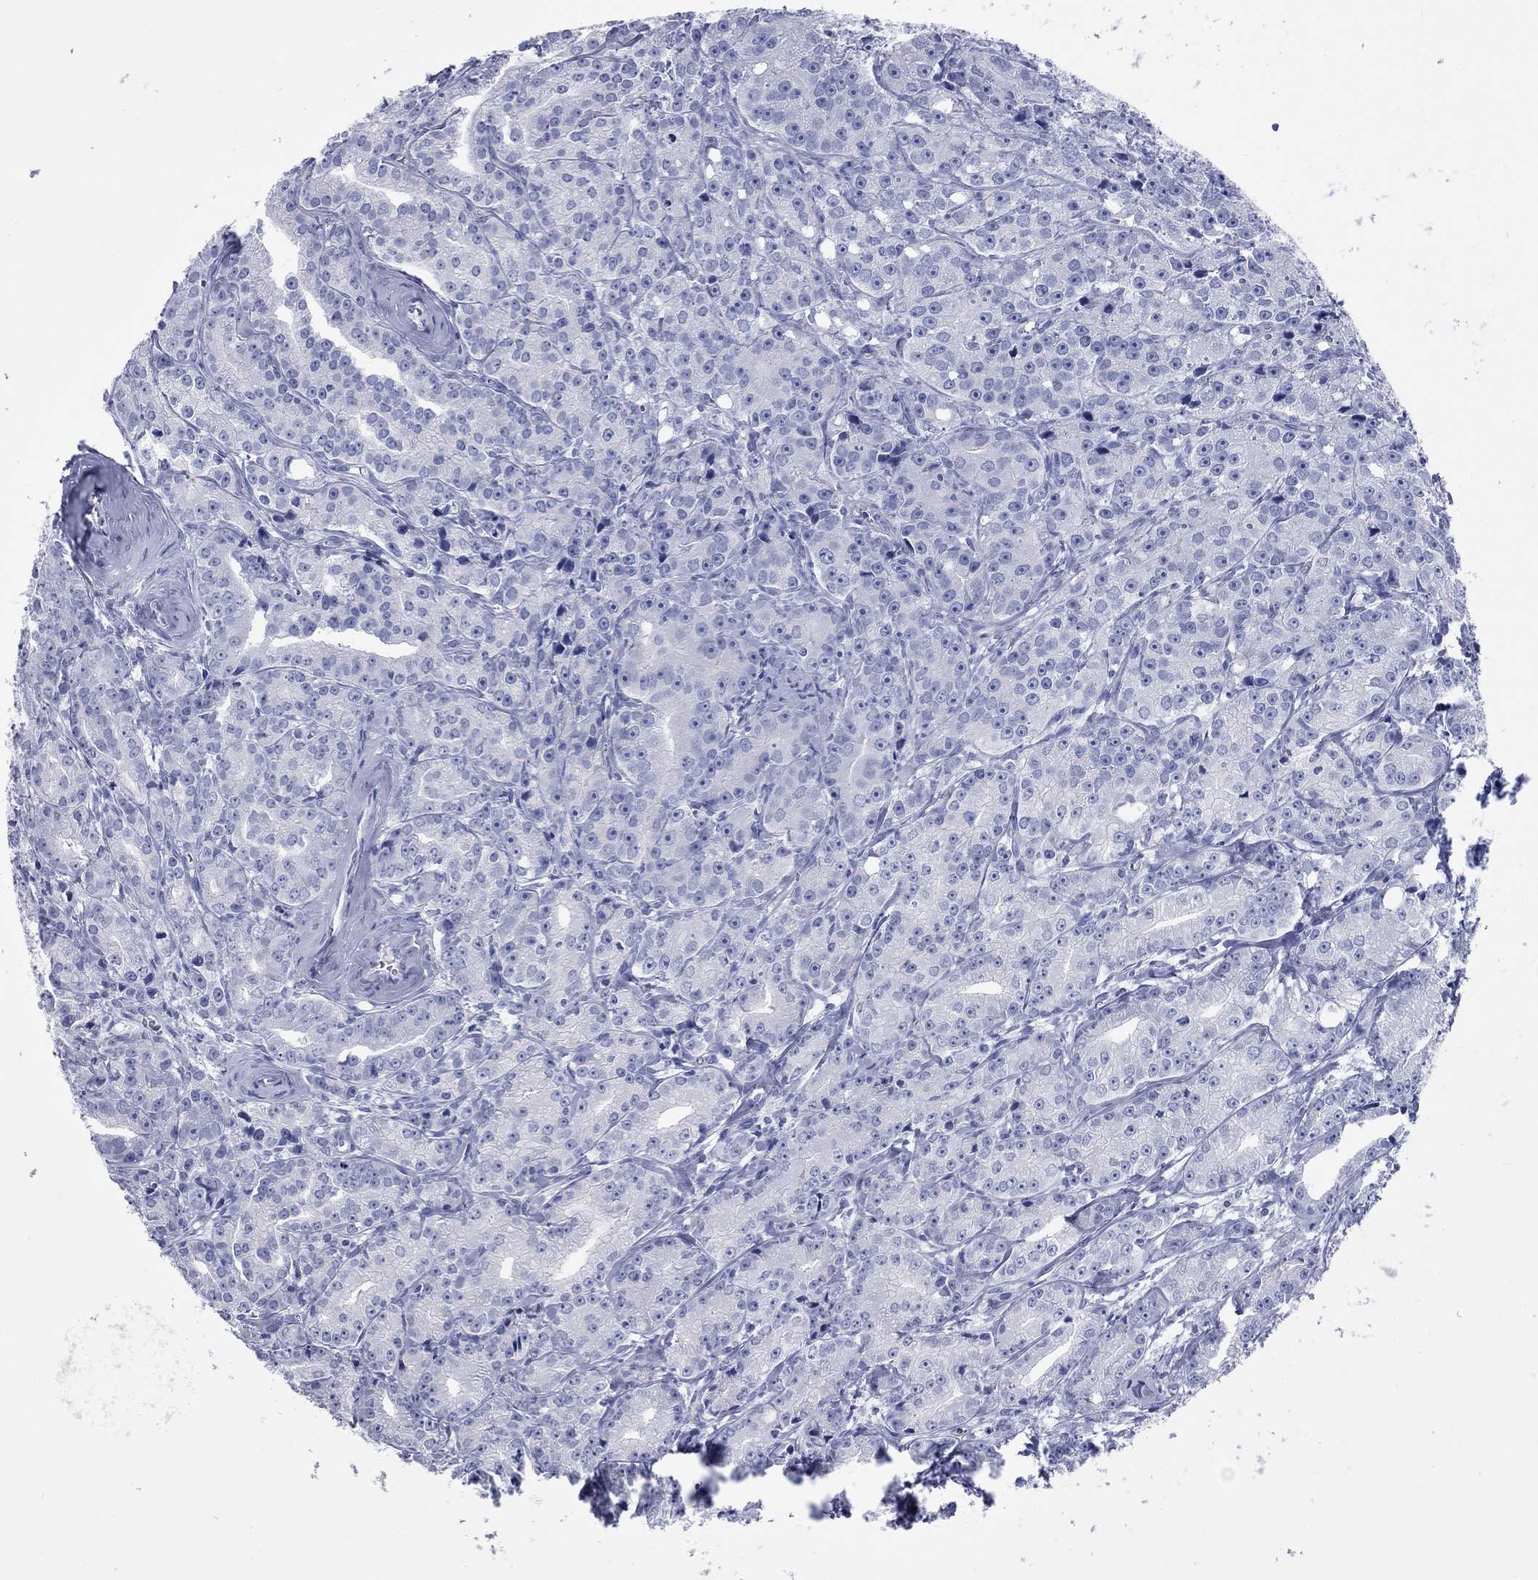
{"staining": {"intensity": "negative", "quantity": "none", "location": "none"}, "tissue": "prostate cancer", "cell_type": "Tumor cells", "image_type": "cancer", "snomed": [{"axis": "morphology", "description": "Adenocarcinoma, Medium grade"}, {"axis": "topography", "description": "Prostate"}], "caption": "An immunohistochemistry histopathology image of prostate medium-grade adenocarcinoma is shown. There is no staining in tumor cells of prostate medium-grade adenocarcinoma. (DAB immunohistochemistry visualized using brightfield microscopy, high magnification).", "gene": "CCNA1", "patient": {"sex": "male", "age": 74}}